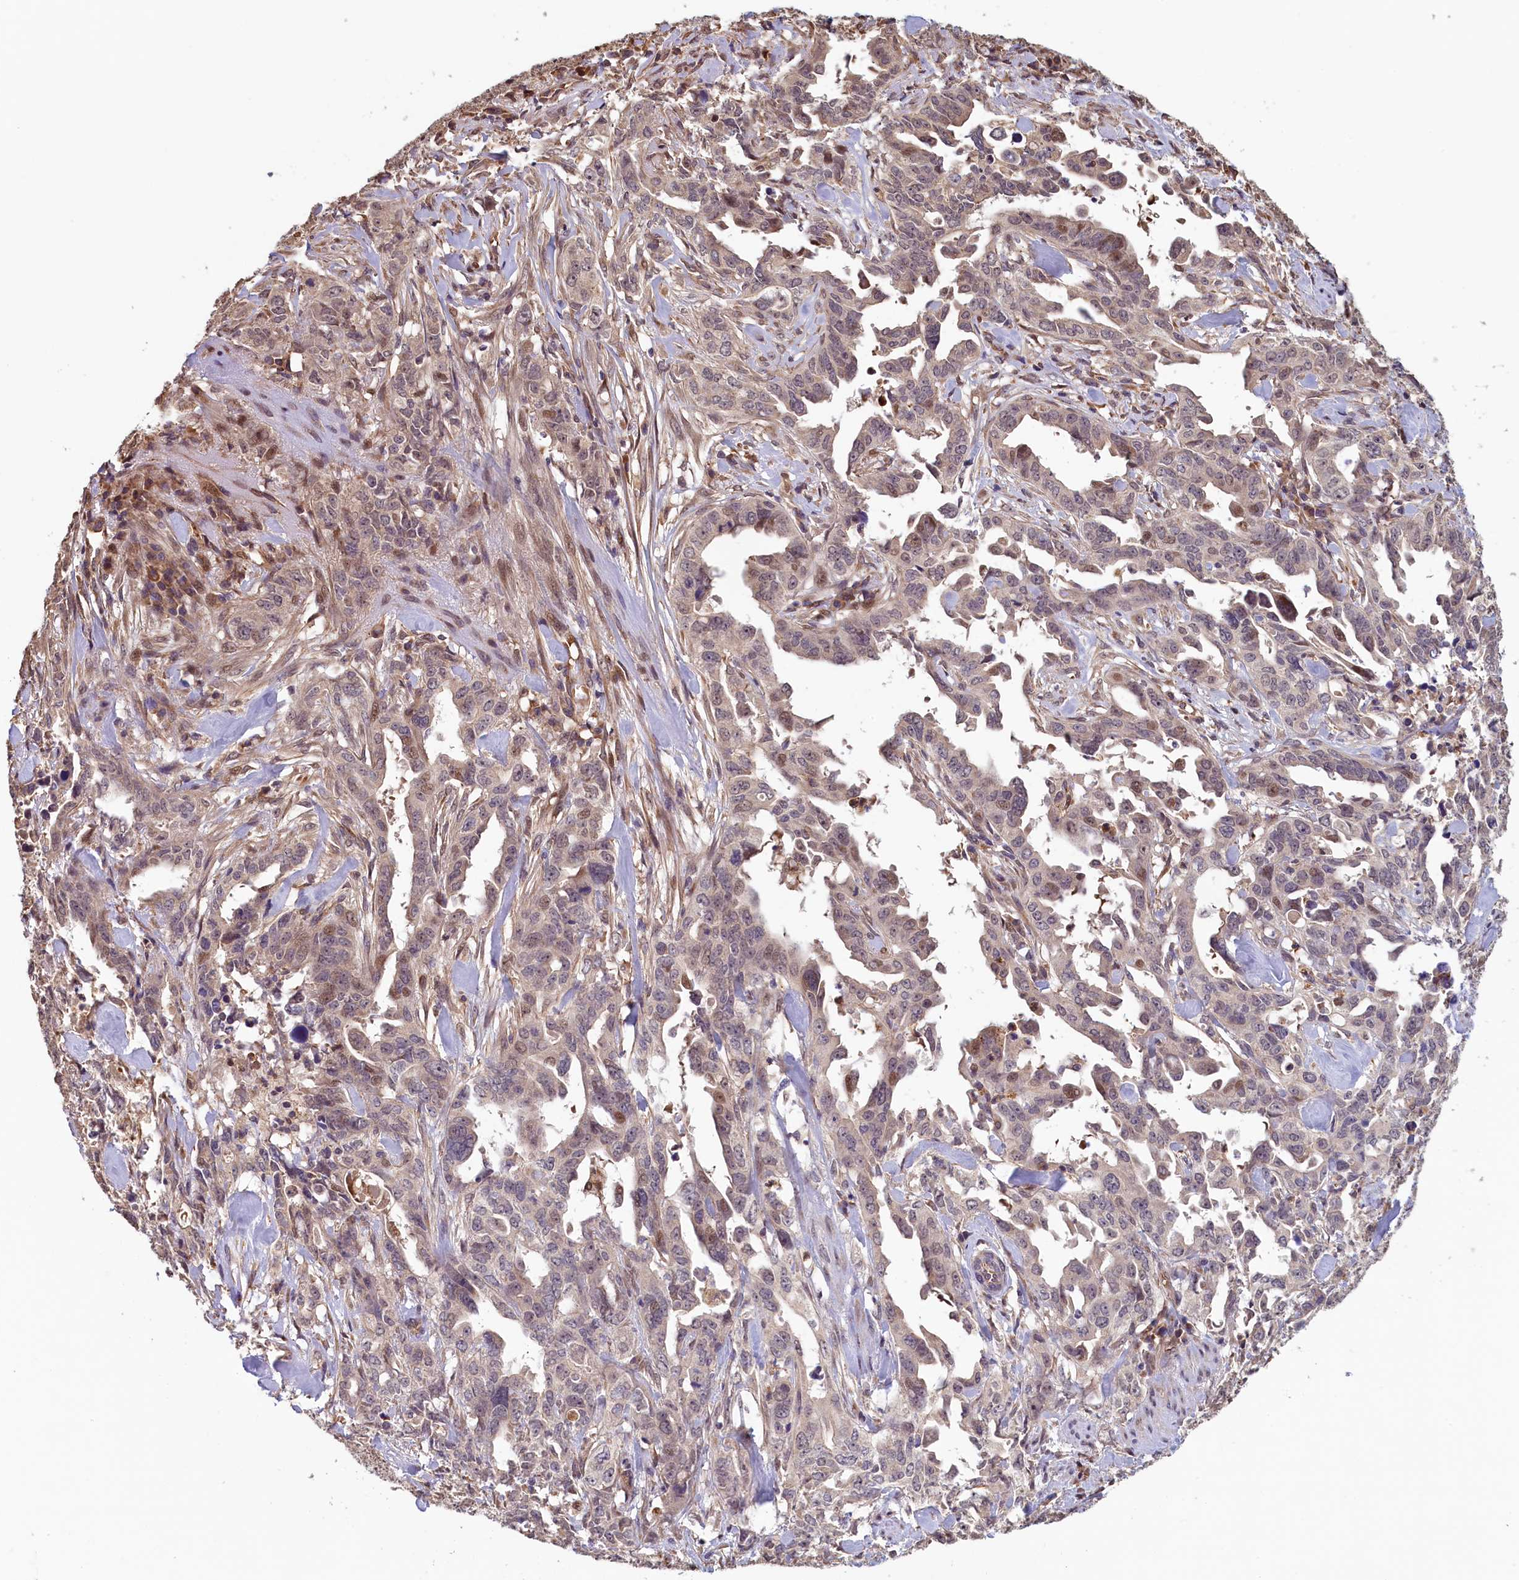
{"staining": {"intensity": "negative", "quantity": "none", "location": "none"}, "tissue": "endometrial cancer", "cell_type": "Tumor cells", "image_type": "cancer", "snomed": [{"axis": "morphology", "description": "Adenocarcinoma, NOS"}, {"axis": "topography", "description": "Endometrium"}], "caption": "High magnification brightfield microscopy of endometrial adenocarcinoma stained with DAB (3,3'-diaminobenzidine) (brown) and counterstained with hematoxylin (blue): tumor cells show no significant expression.", "gene": "ACSBG1", "patient": {"sex": "female", "age": 65}}